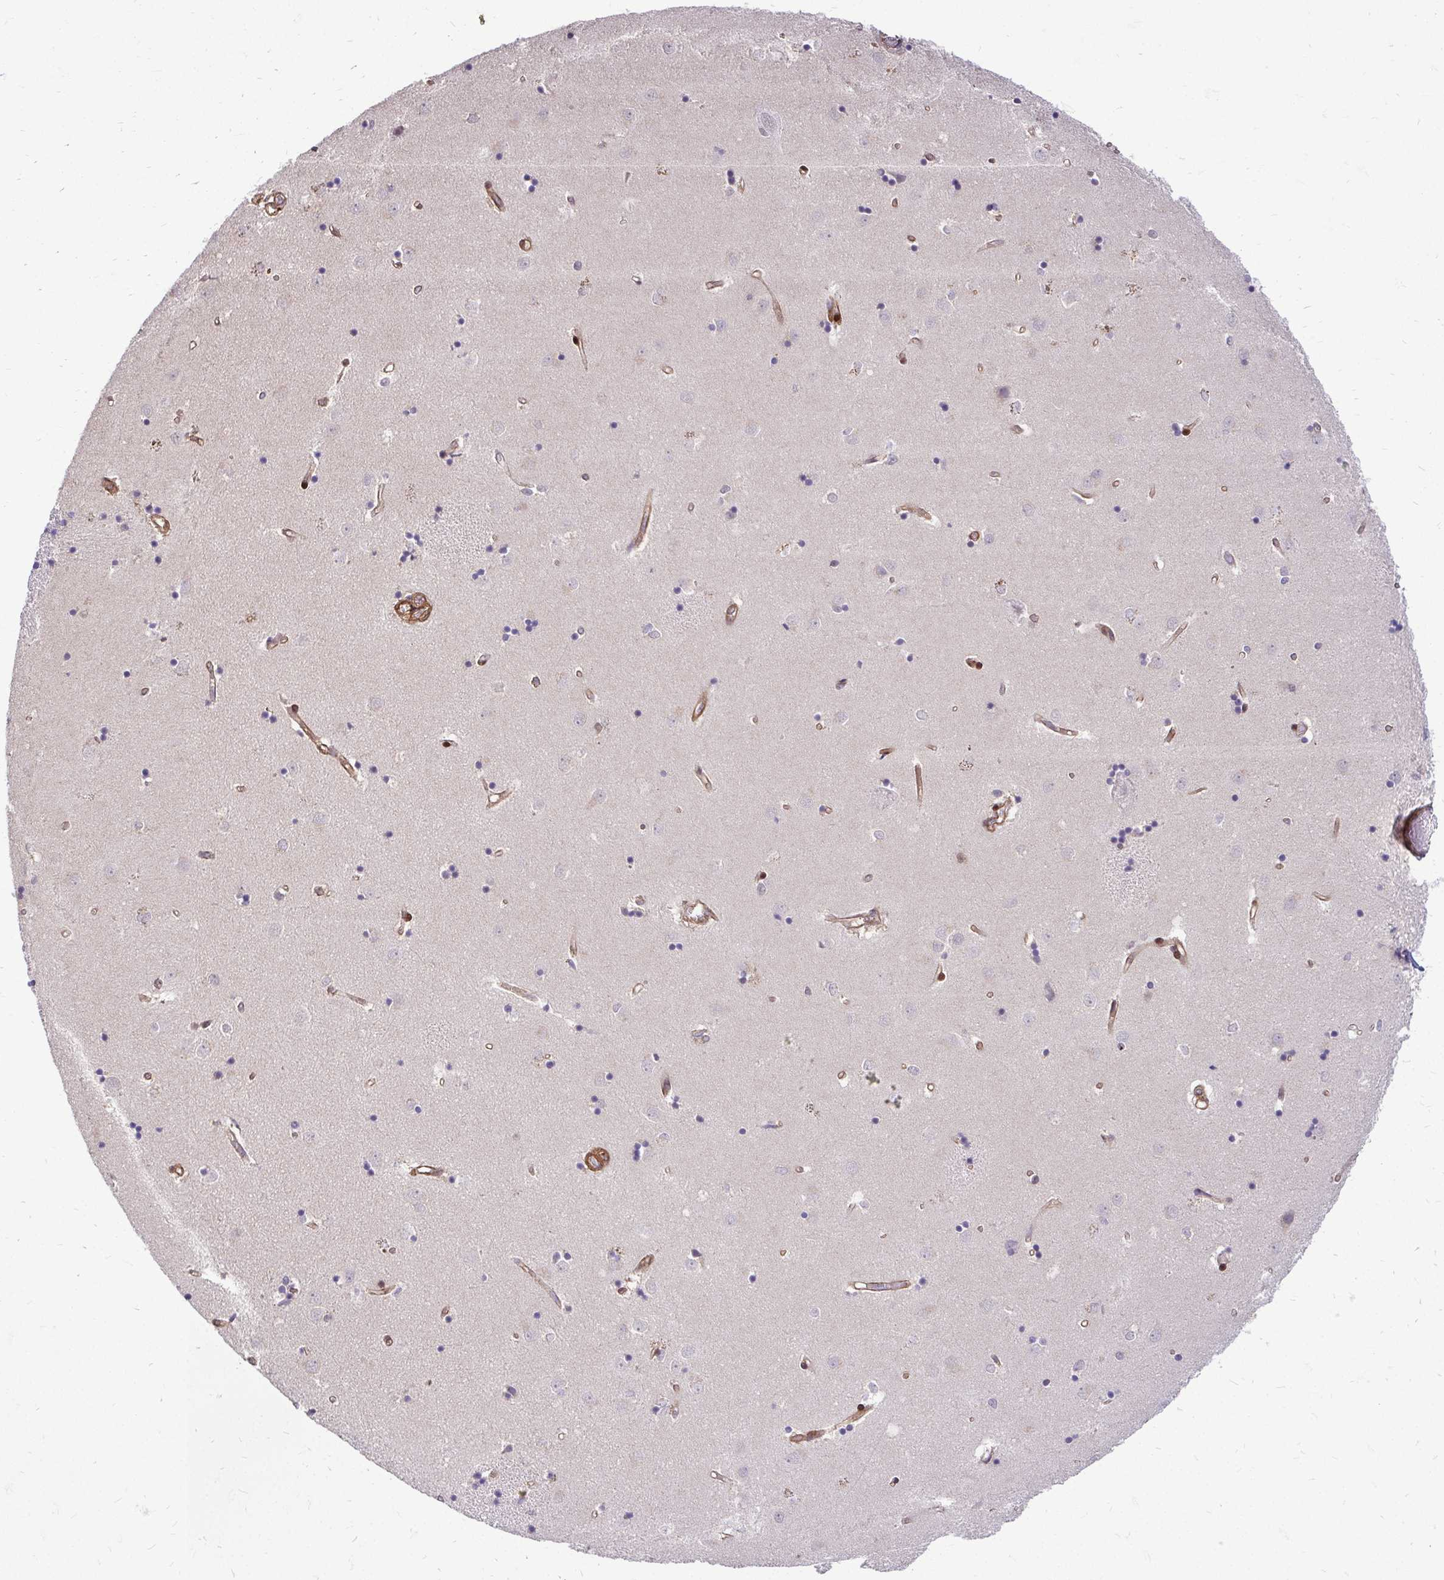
{"staining": {"intensity": "negative", "quantity": "none", "location": "none"}, "tissue": "caudate", "cell_type": "Glial cells", "image_type": "normal", "snomed": [{"axis": "morphology", "description": "Normal tissue, NOS"}, {"axis": "topography", "description": "Lateral ventricle wall"}], "caption": "The micrograph displays no staining of glial cells in unremarkable caudate. The staining was performed using DAB (3,3'-diaminobenzidine) to visualize the protein expression in brown, while the nuclei were stained in blue with hematoxylin (Magnification: 20x).", "gene": "TRIP6", "patient": {"sex": "male", "age": 54}}